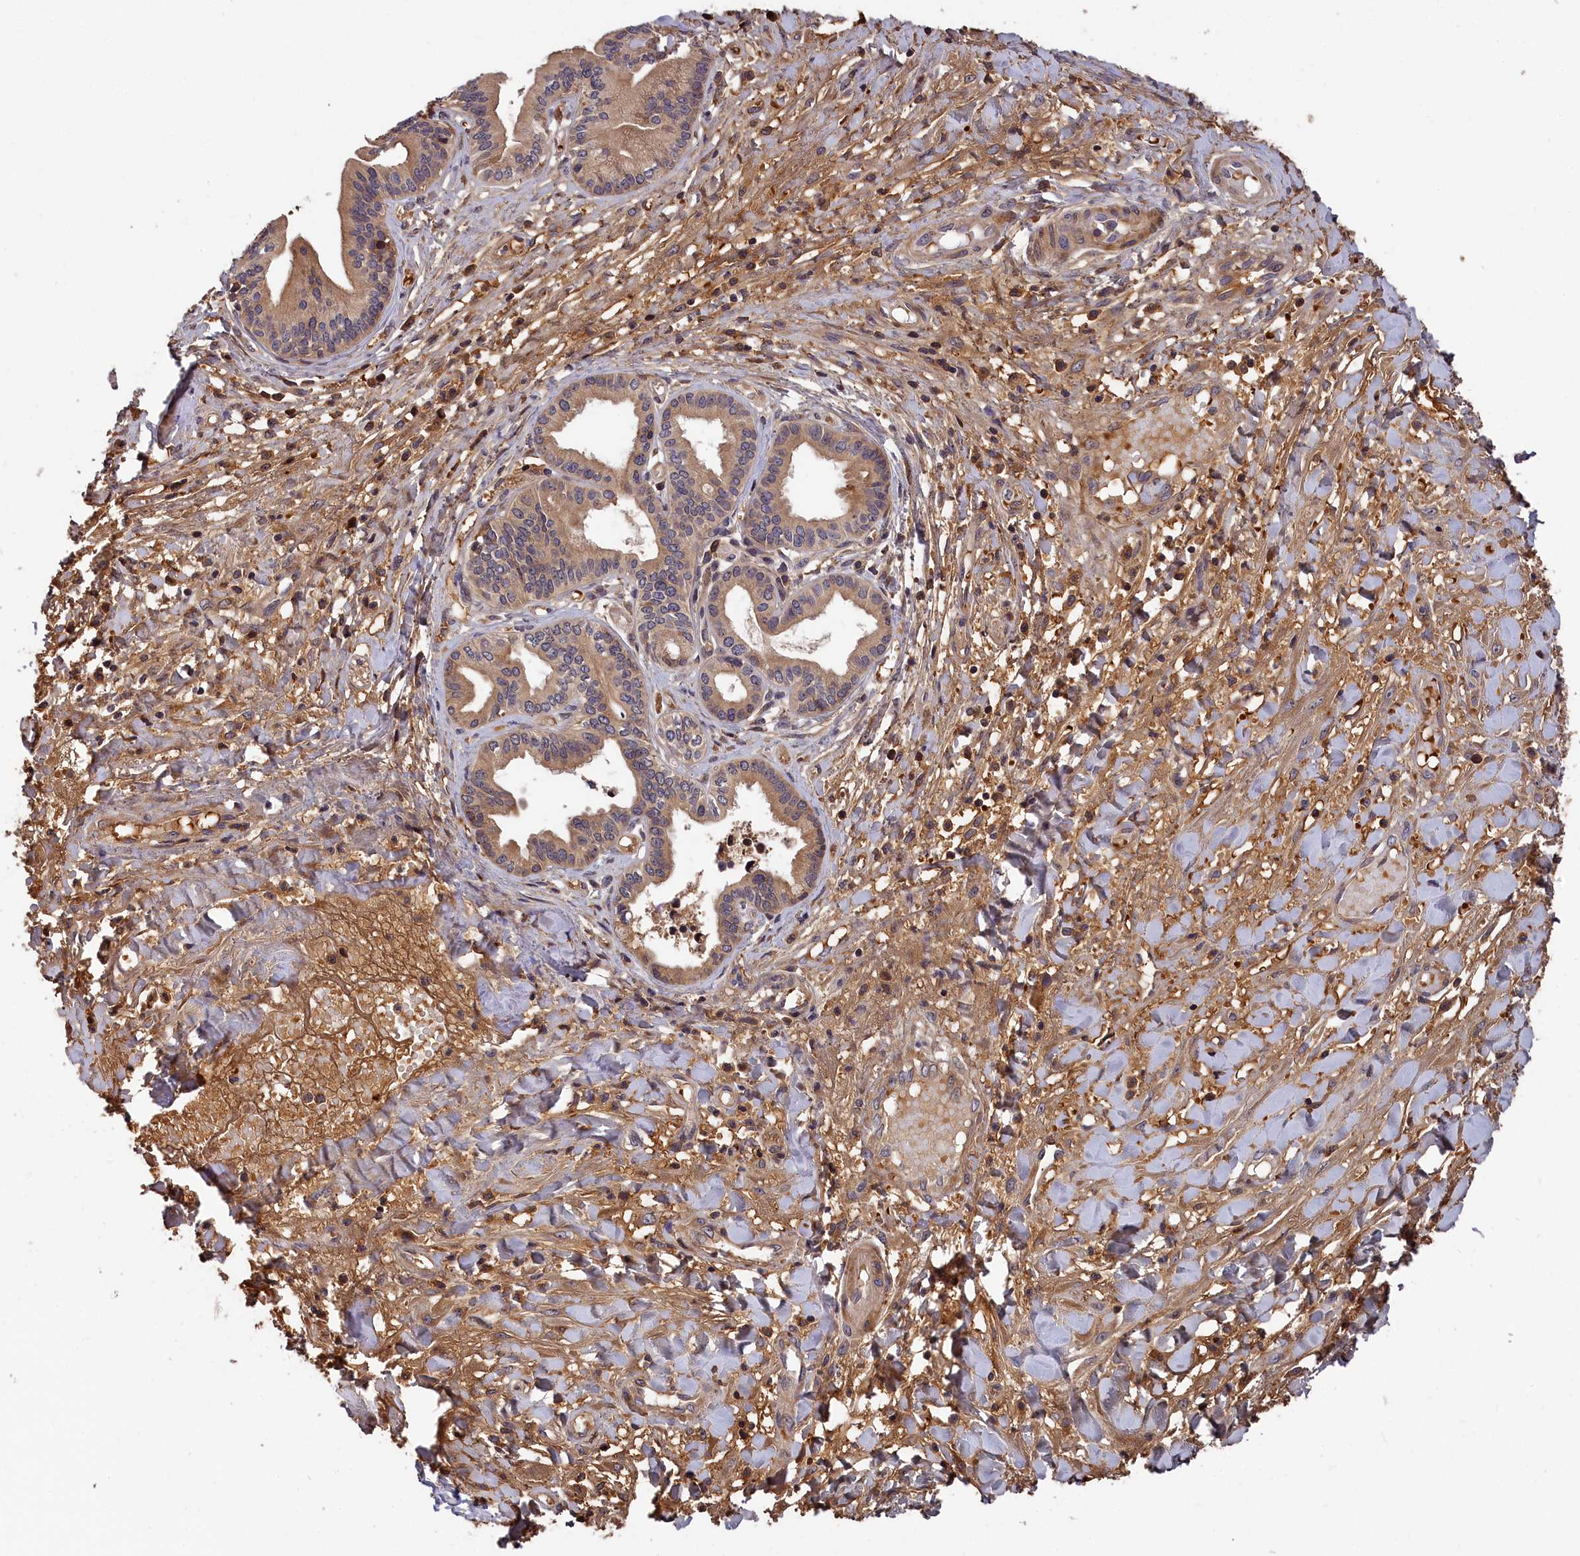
{"staining": {"intensity": "moderate", "quantity": ">75%", "location": "cytoplasmic/membranous"}, "tissue": "pancreatic cancer", "cell_type": "Tumor cells", "image_type": "cancer", "snomed": [{"axis": "morphology", "description": "Adenocarcinoma, NOS"}, {"axis": "topography", "description": "Pancreas"}], "caption": "Tumor cells exhibit medium levels of moderate cytoplasmic/membranous staining in about >75% of cells in human pancreatic adenocarcinoma. (IHC, brightfield microscopy, high magnification).", "gene": "ITIH1", "patient": {"sex": "female", "age": 50}}